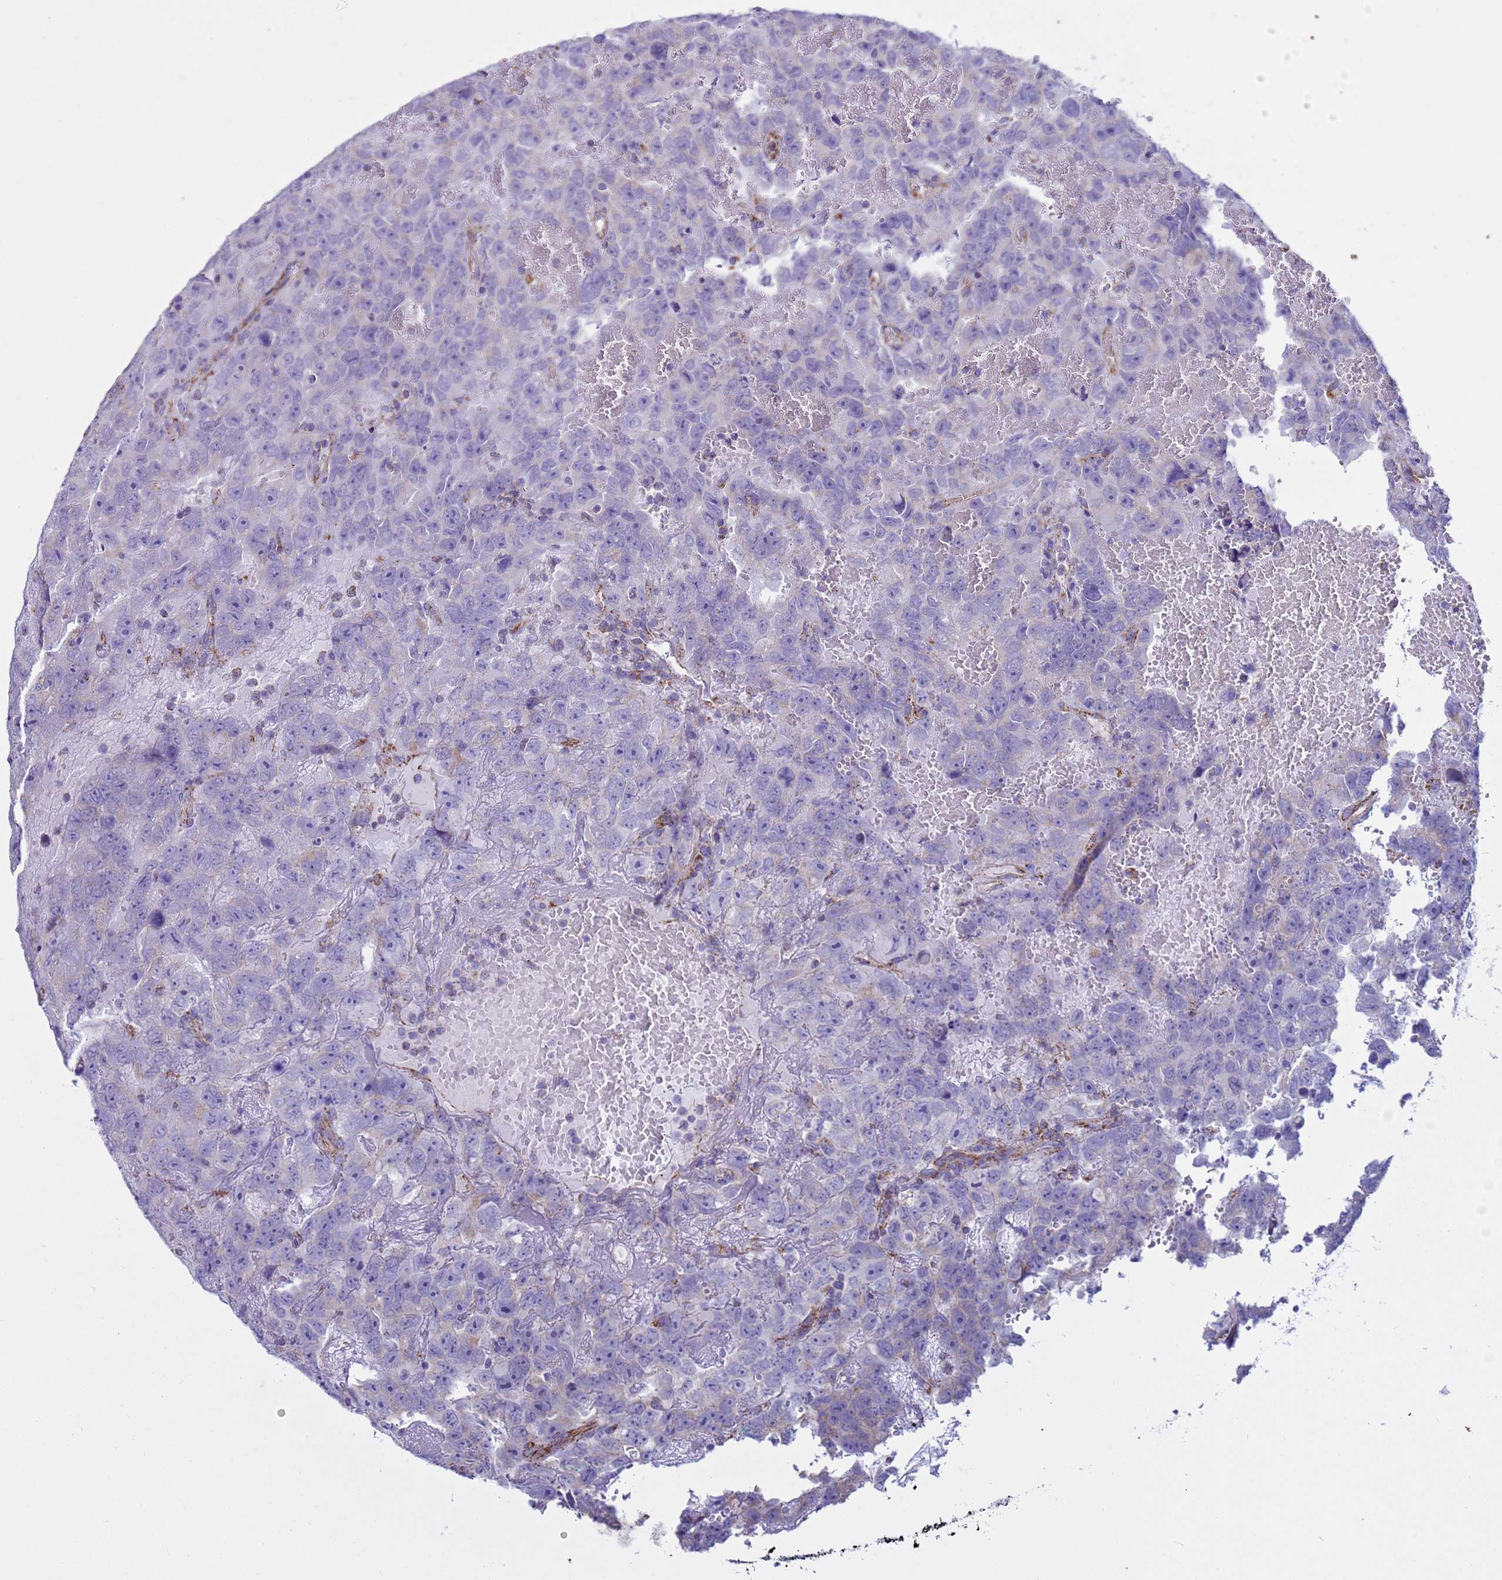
{"staining": {"intensity": "negative", "quantity": "none", "location": "none"}, "tissue": "testis cancer", "cell_type": "Tumor cells", "image_type": "cancer", "snomed": [{"axis": "morphology", "description": "Carcinoma, Embryonal, NOS"}, {"axis": "topography", "description": "Testis"}], "caption": "Immunohistochemistry image of human testis embryonal carcinoma stained for a protein (brown), which displays no expression in tumor cells.", "gene": "NCALD", "patient": {"sex": "male", "age": 45}}